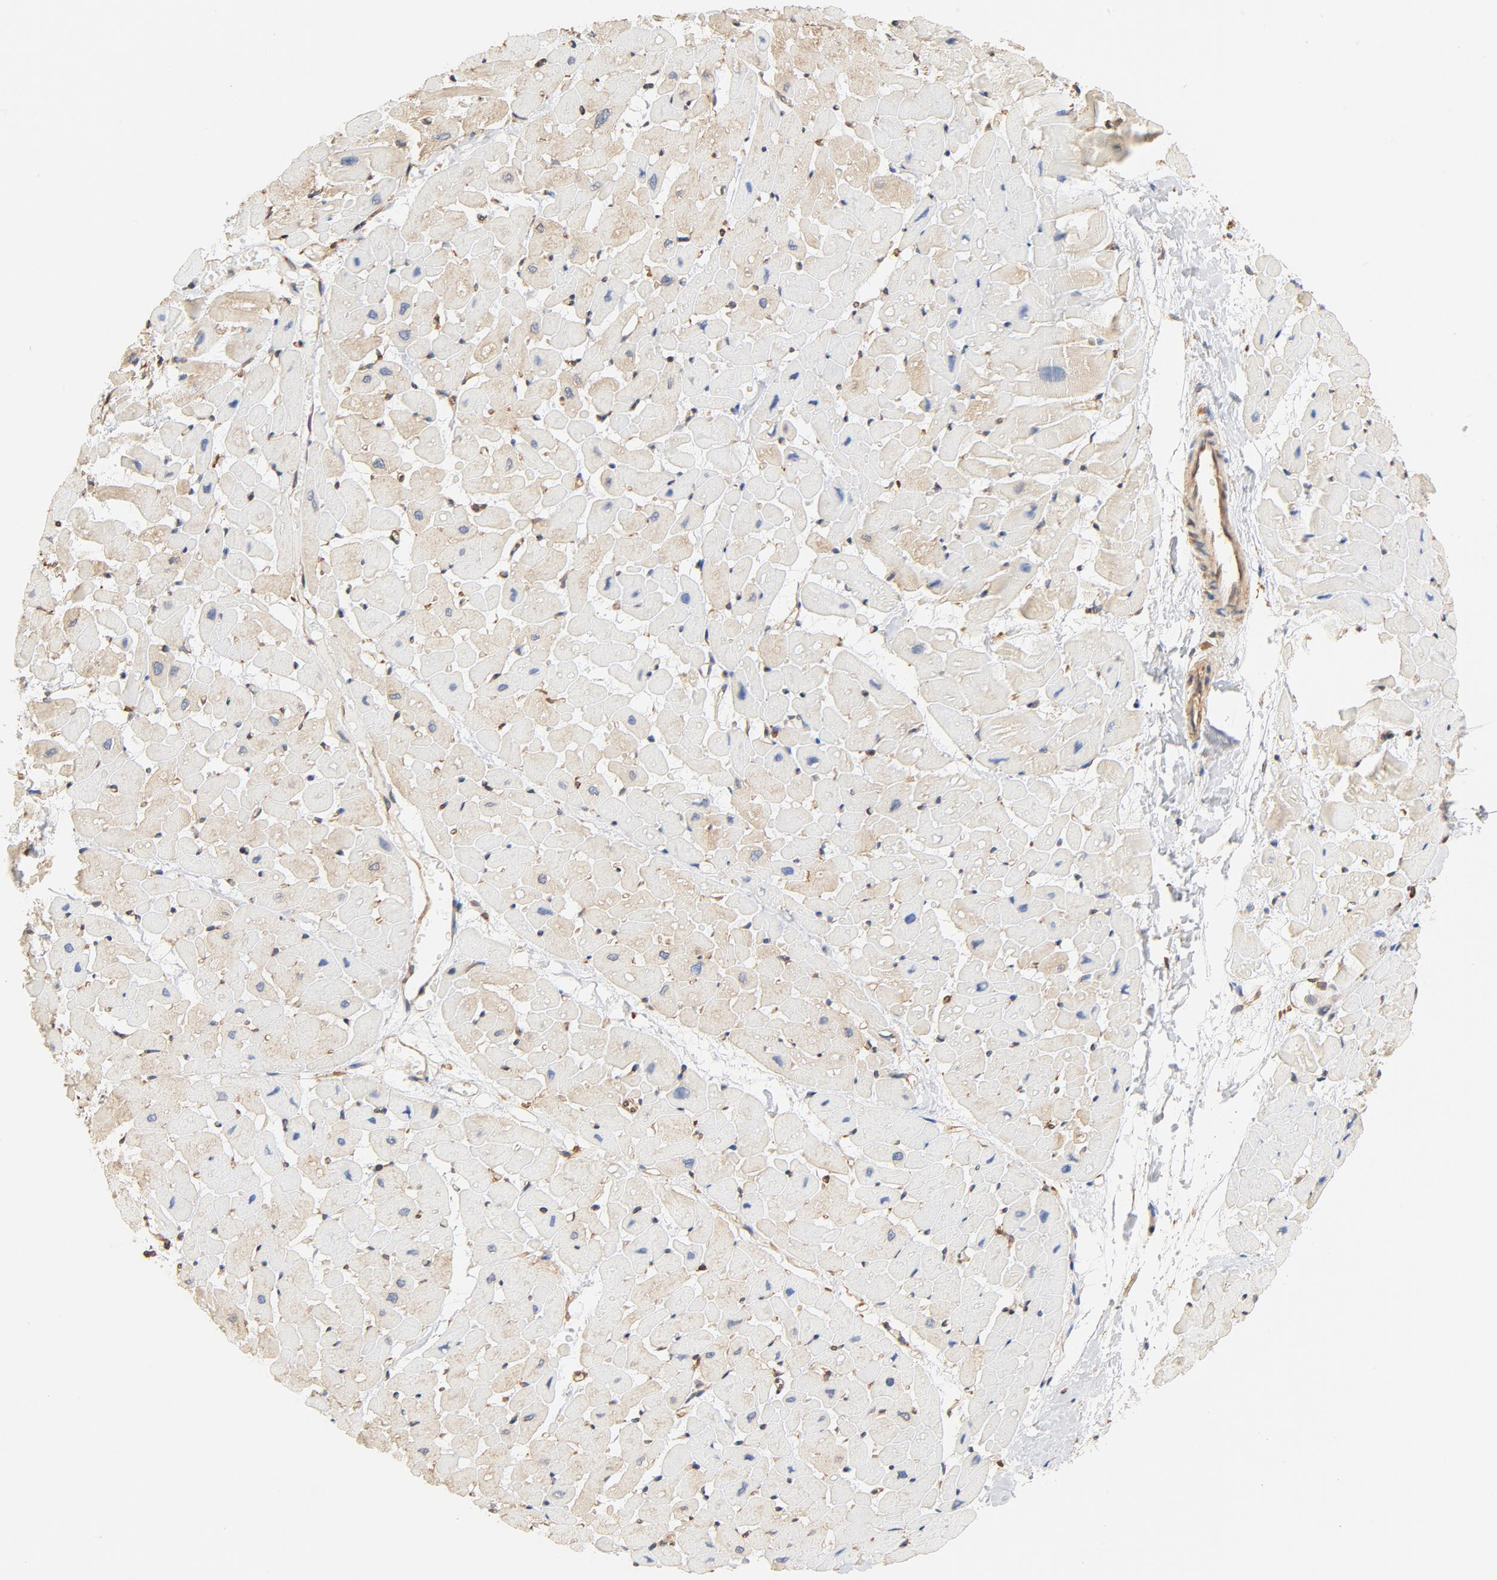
{"staining": {"intensity": "weak", "quantity": ">75%", "location": "cytoplasmic/membranous"}, "tissue": "heart muscle", "cell_type": "Cardiomyocytes", "image_type": "normal", "snomed": [{"axis": "morphology", "description": "Normal tissue, NOS"}, {"axis": "topography", "description": "Heart"}], "caption": "IHC image of benign heart muscle: heart muscle stained using immunohistochemistry exhibits low levels of weak protein expression localized specifically in the cytoplasmic/membranous of cardiomyocytes, appearing as a cytoplasmic/membranous brown color.", "gene": "BCAP31", "patient": {"sex": "male", "age": 45}}